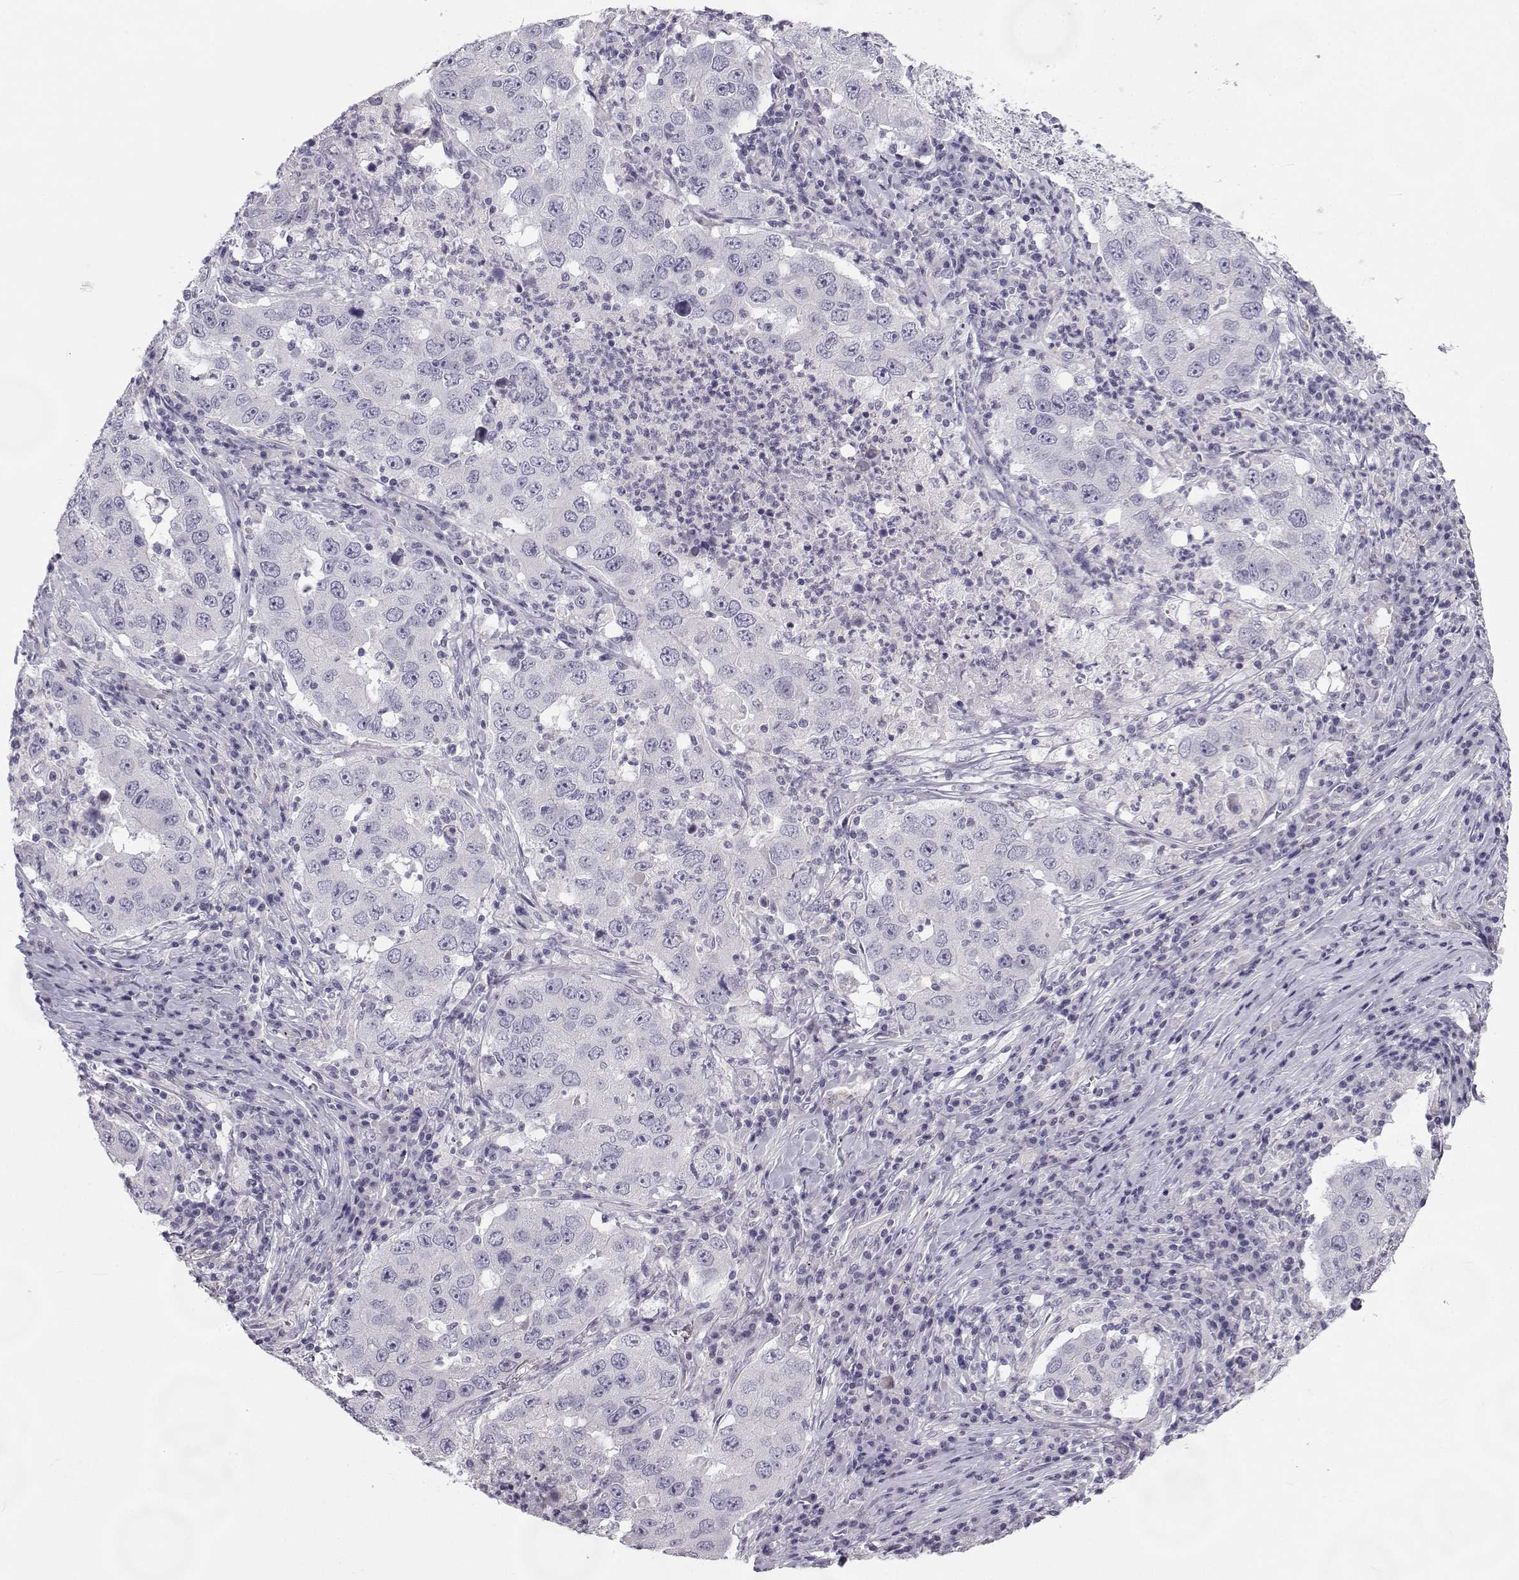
{"staining": {"intensity": "negative", "quantity": "none", "location": "none"}, "tissue": "lung cancer", "cell_type": "Tumor cells", "image_type": "cancer", "snomed": [{"axis": "morphology", "description": "Adenocarcinoma, NOS"}, {"axis": "topography", "description": "Lung"}], "caption": "The image shows no staining of tumor cells in lung cancer.", "gene": "SYCE1", "patient": {"sex": "male", "age": 73}}